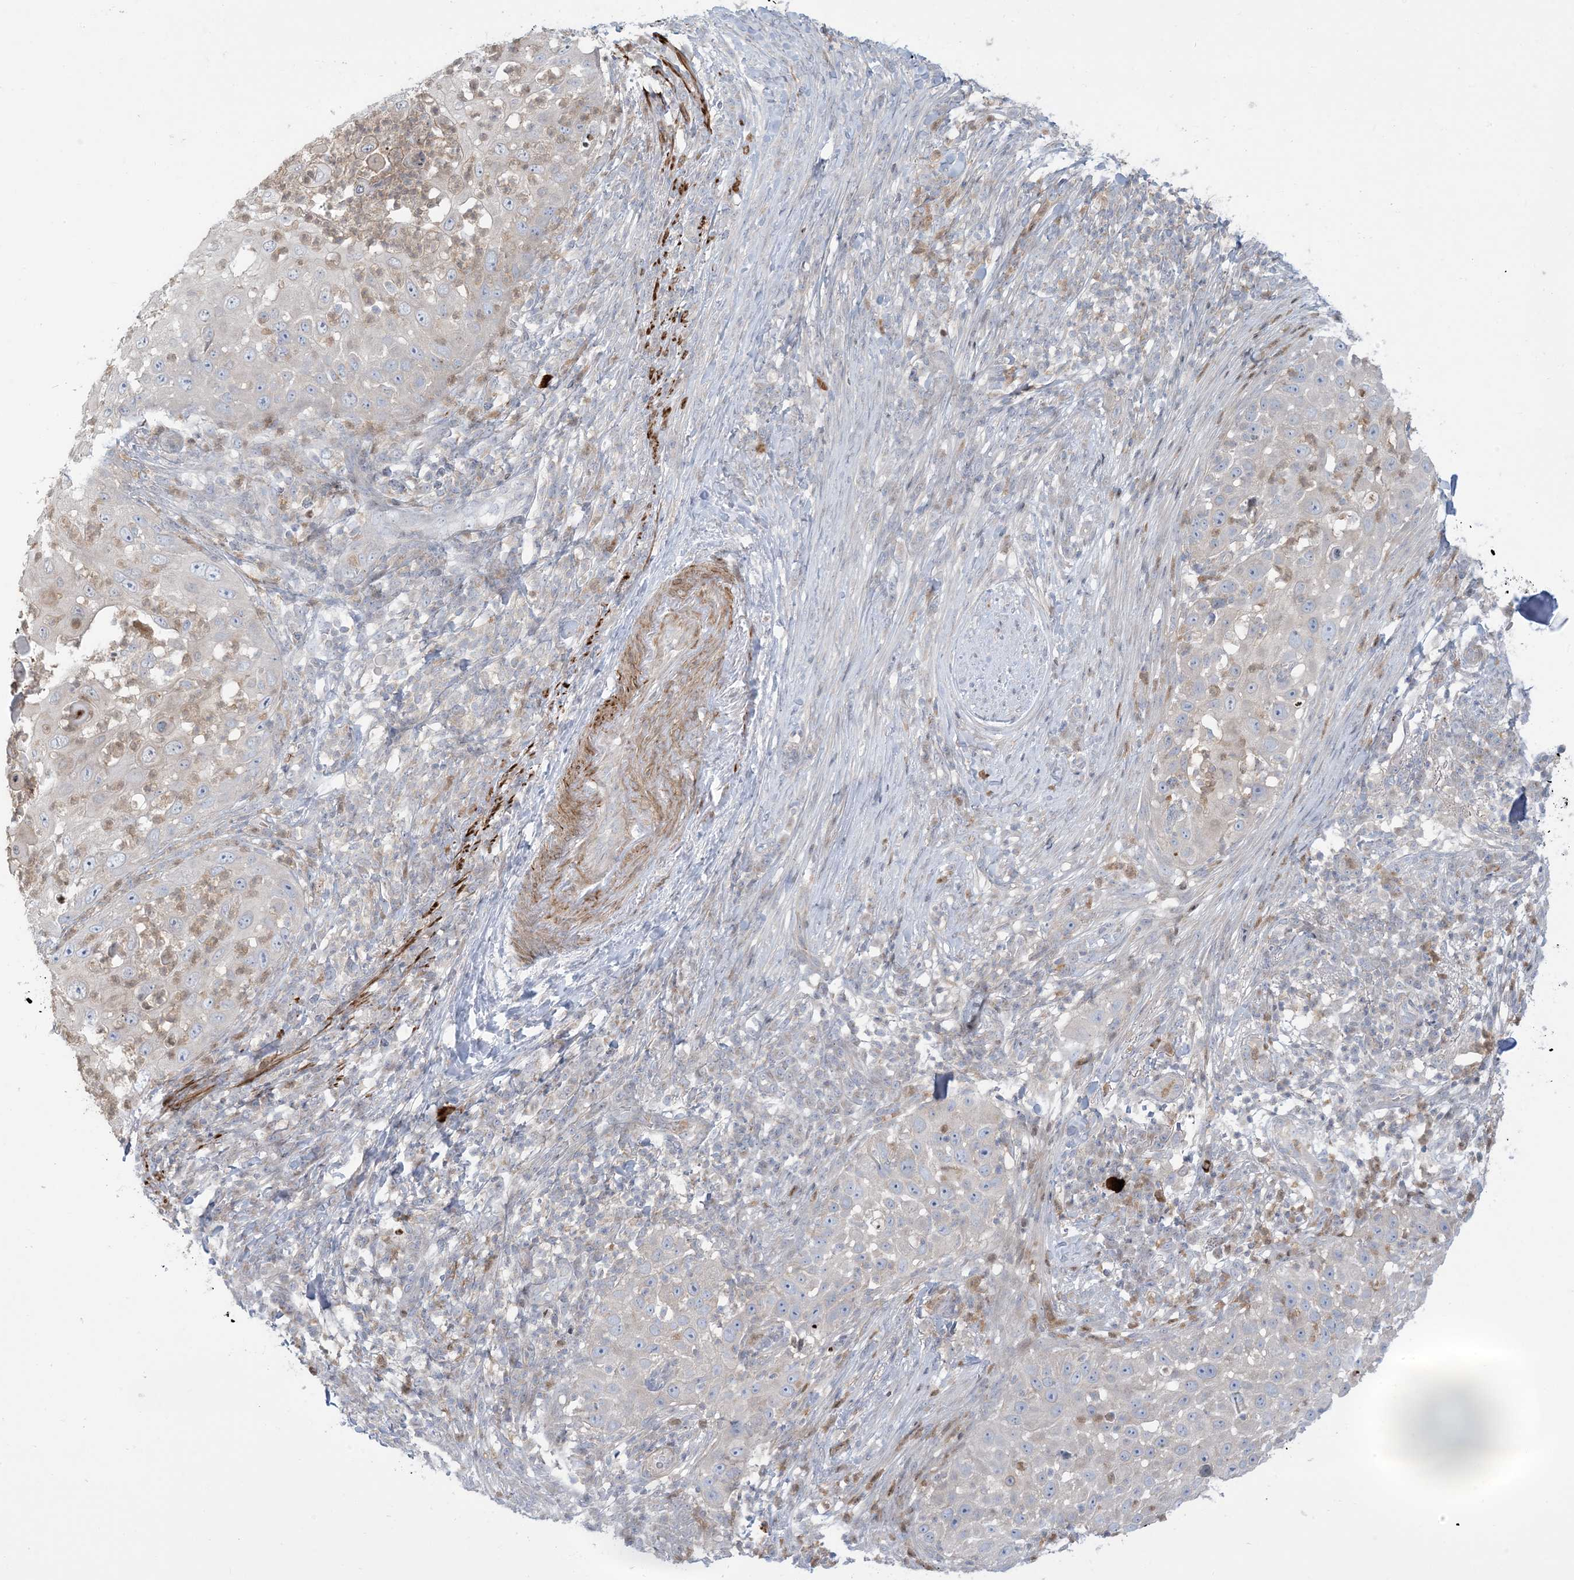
{"staining": {"intensity": "negative", "quantity": "none", "location": "none"}, "tissue": "skin cancer", "cell_type": "Tumor cells", "image_type": "cancer", "snomed": [{"axis": "morphology", "description": "Squamous cell carcinoma, NOS"}, {"axis": "topography", "description": "Skin"}], "caption": "The image reveals no significant staining in tumor cells of skin squamous cell carcinoma.", "gene": "AFTPH", "patient": {"sex": "female", "age": 44}}